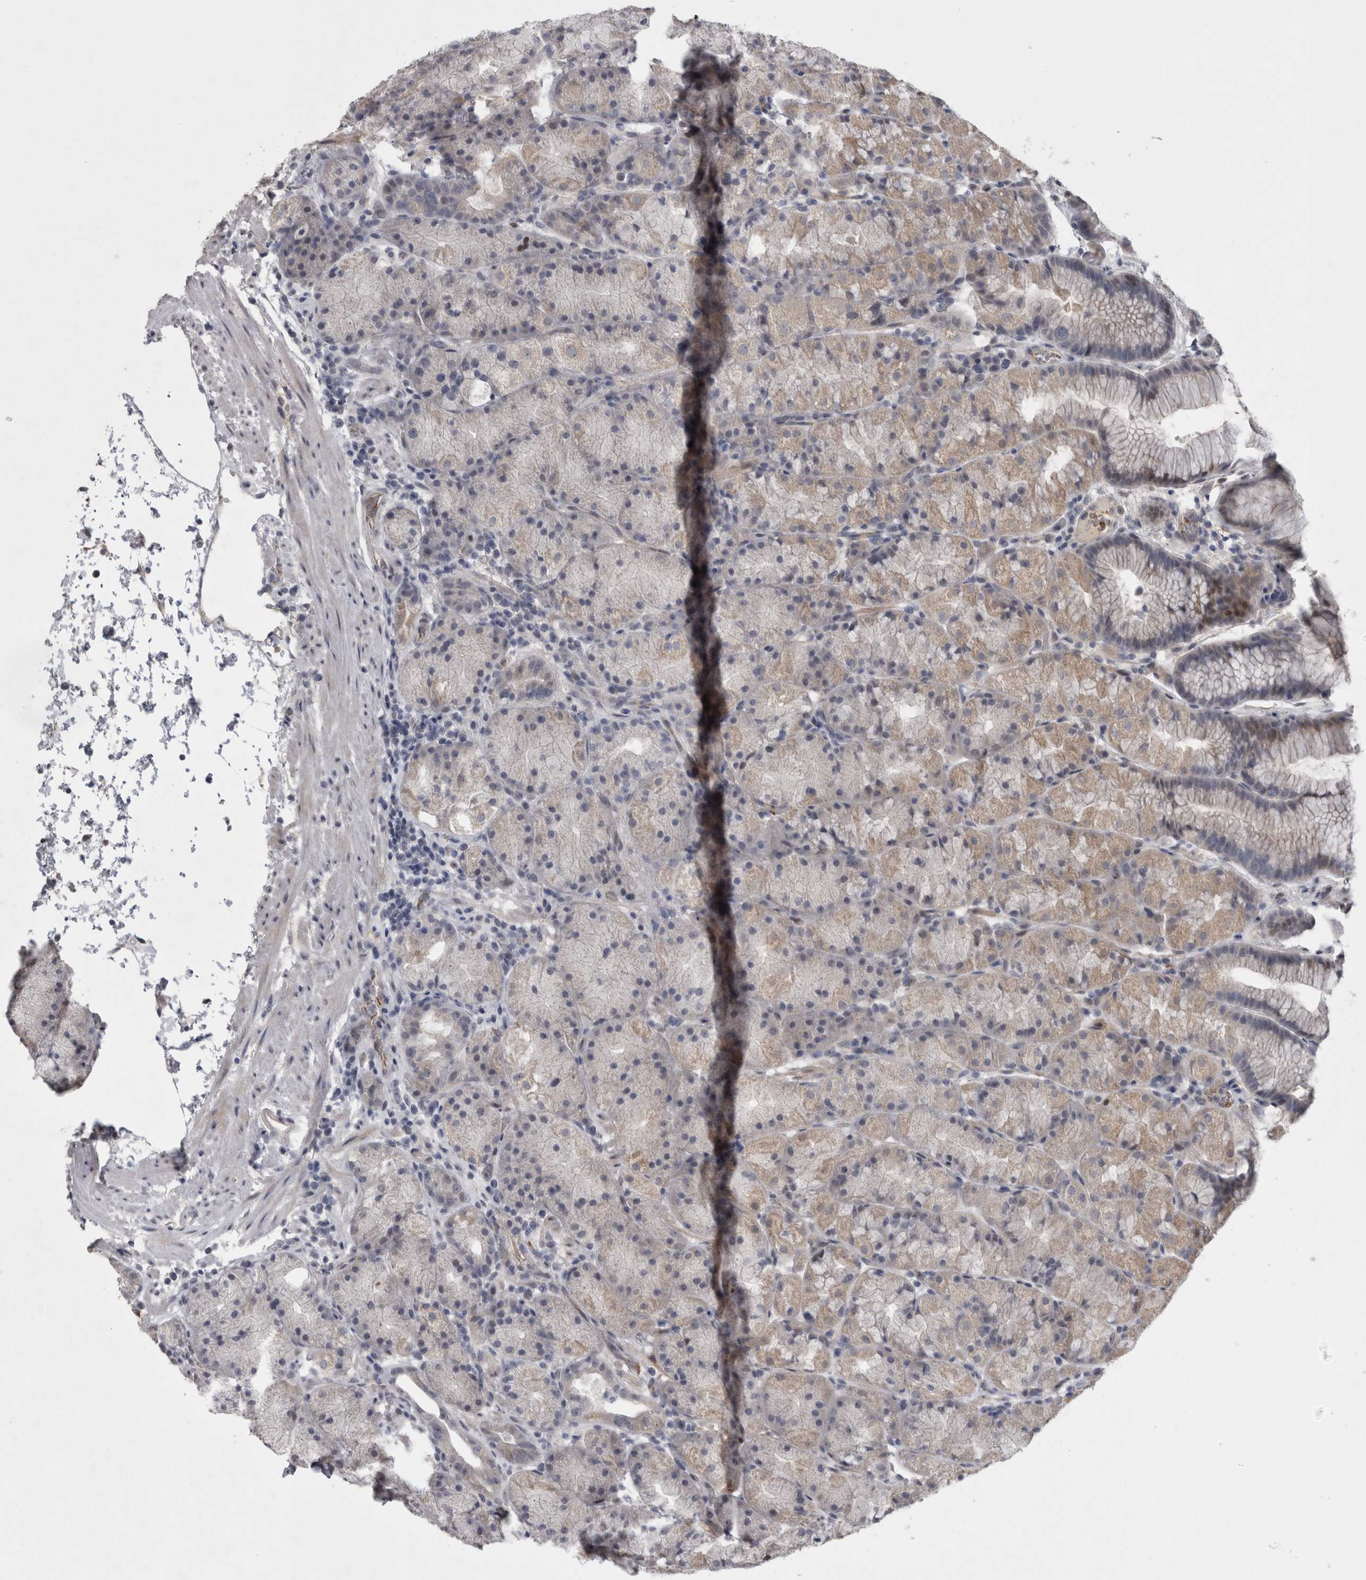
{"staining": {"intensity": "weak", "quantity": "<25%", "location": "cytoplasmic/membranous,nuclear"}, "tissue": "stomach", "cell_type": "Glandular cells", "image_type": "normal", "snomed": [{"axis": "morphology", "description": "Normal tissue, NOS"}, {"axis": "topography", "description": "Stomach, upper"}, {"axis": "topography", "description": "Stomach"}], "caption": "Immunohistochemistry micrograph of unremarkable stomach: stomach stained with DAB (3,3'-diaminobenzidine) exhibits no significant protein staining in glandular cells.", "gene": "IFI44", "patient": {"sex": "male", "age": 48}}